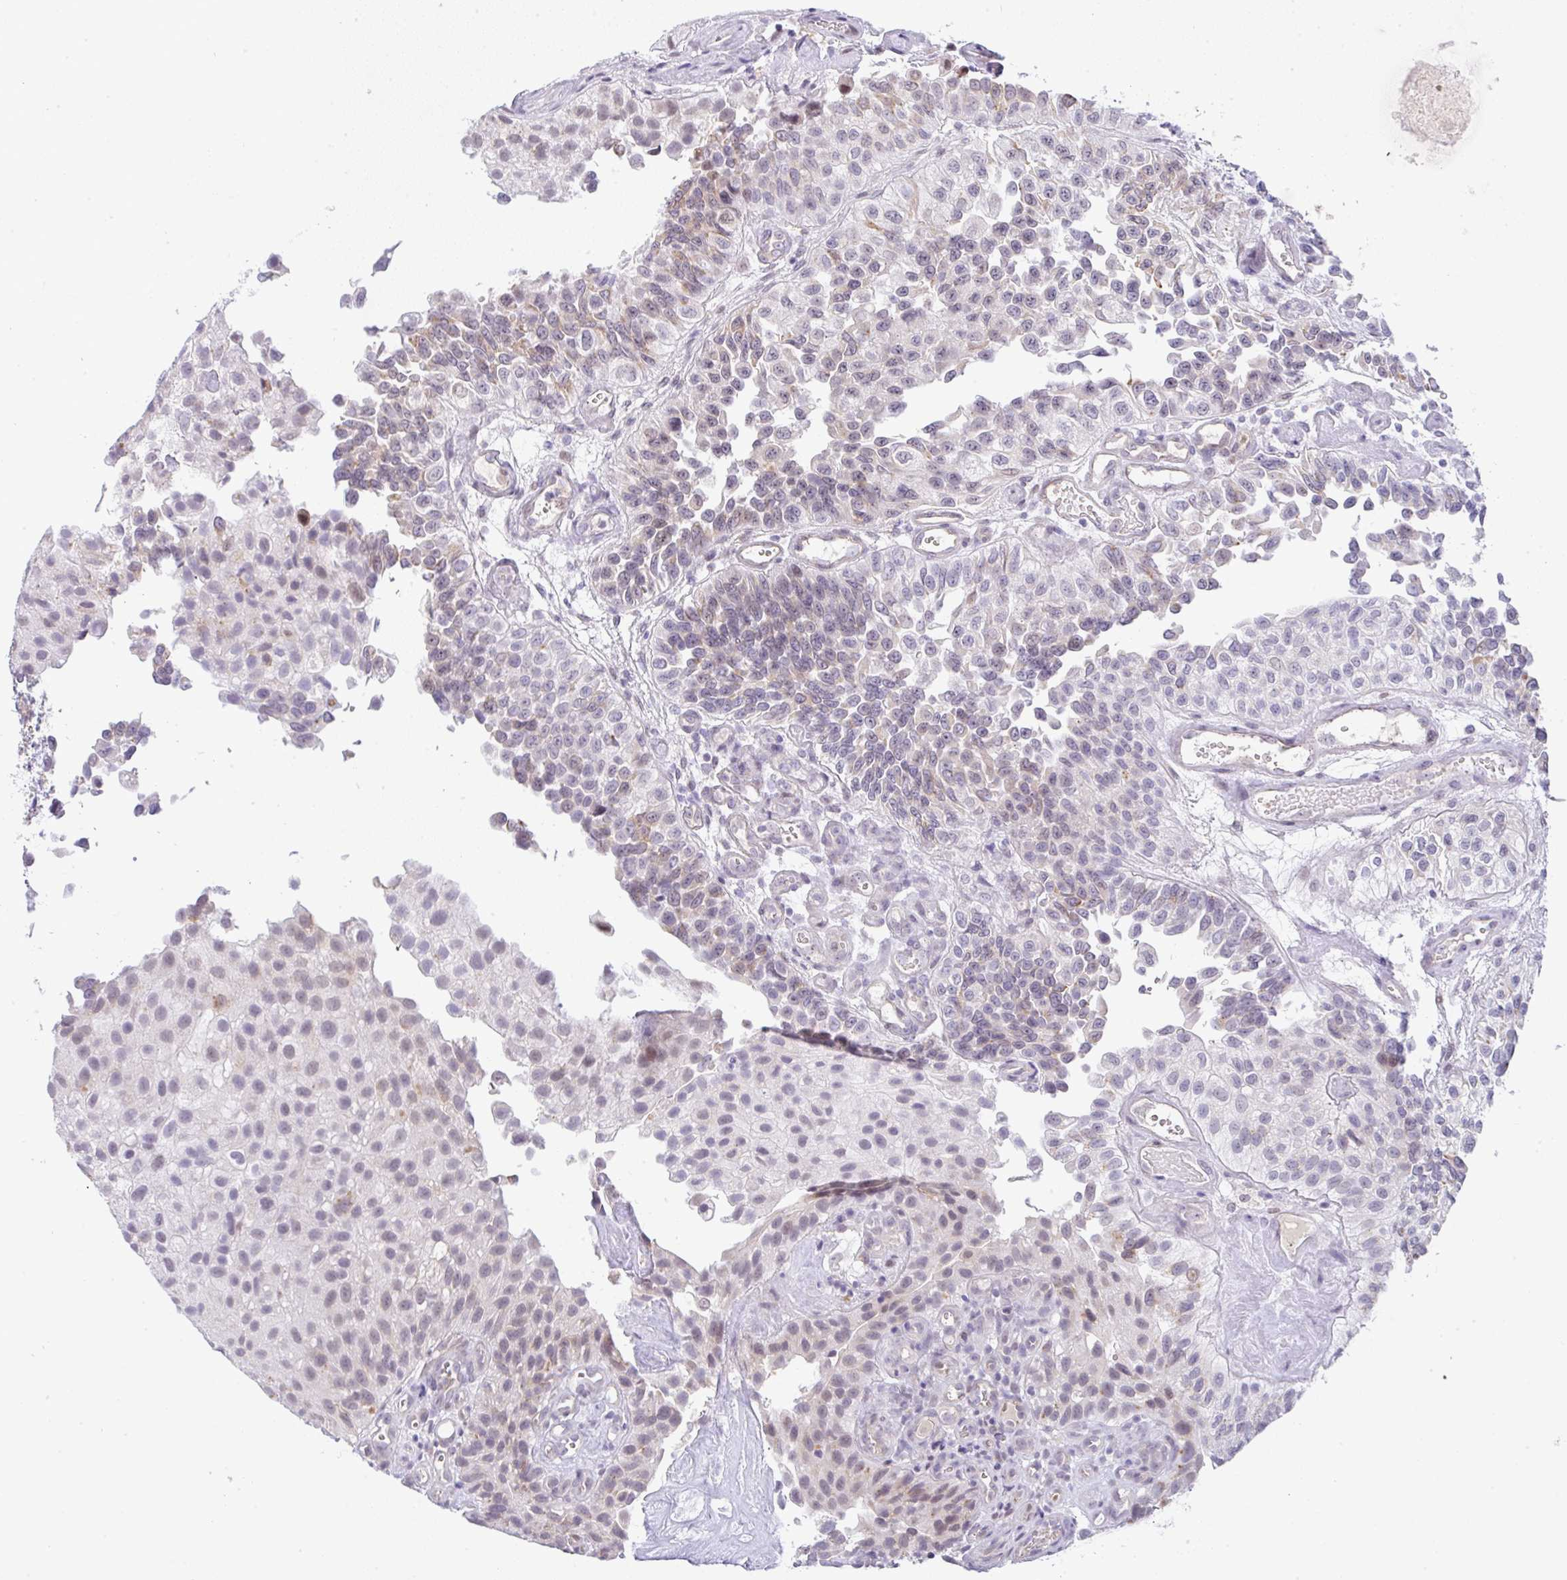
{"staining": {"intensity": "weak", "quantity": "25%-75%", "location": "cytoplasmic/membranous"}, "tissue": "urothelial cancer", "cell_type": "Tumor cells", "image_type": "cancer", "snomed": [{"axis": "morphology", "description": "Urothelial carcinoma, NOS"}, {"axis": "topography", "description": "Urinary bladder"}], "caption": "Weak cytoplasmic/membranous expression is seen in about 25%-75% of tumor cells in urothelial cancer. Immunohistochemistry stains the protein of interest in brown and the nuclei are stained blue.", "gene": "FAM177A1", "patient": {"sex": "male", "age": 87}}